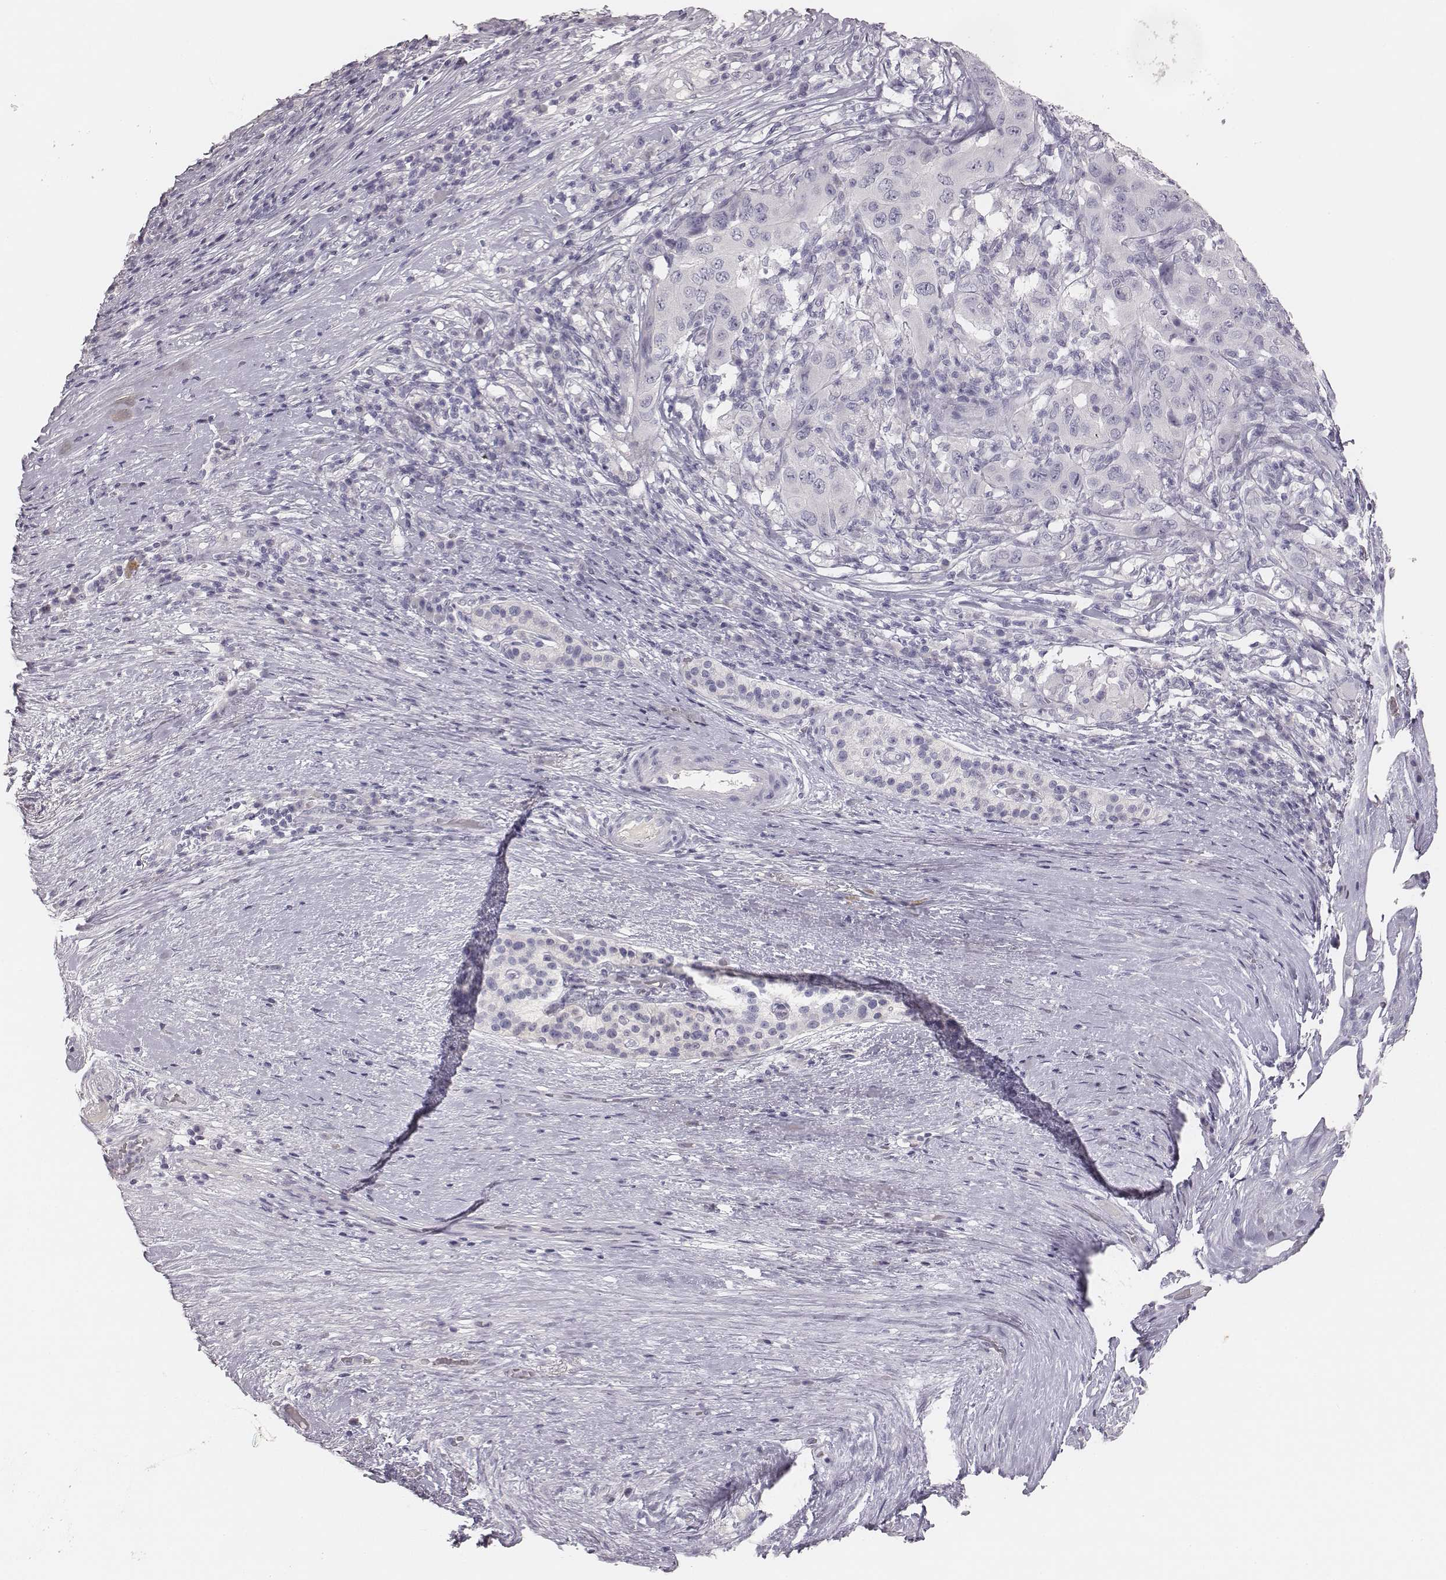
{"staining": {"intensity": "negative", "quantity": "none", "location": "none"}, "tissue": "pancreatic cancer", "cell_type": "Tumor cells", "image_type": "cancer", "snomed": [{"axis": "morphology", "description": "Adenocarcinoma, NOS"}, {"axis": "topography", "description": "Pancreas"}], "caption": "Immunohistochemistry photomicrograph of neoplastic tissue: pancreatic adenocarcinoma stained with DAB (3,3'-diaminobenzidine) reveals no significant protein staining in tumor cells.", "gene": "MYH6", "patient": {"sex": "male", "age": 63}}